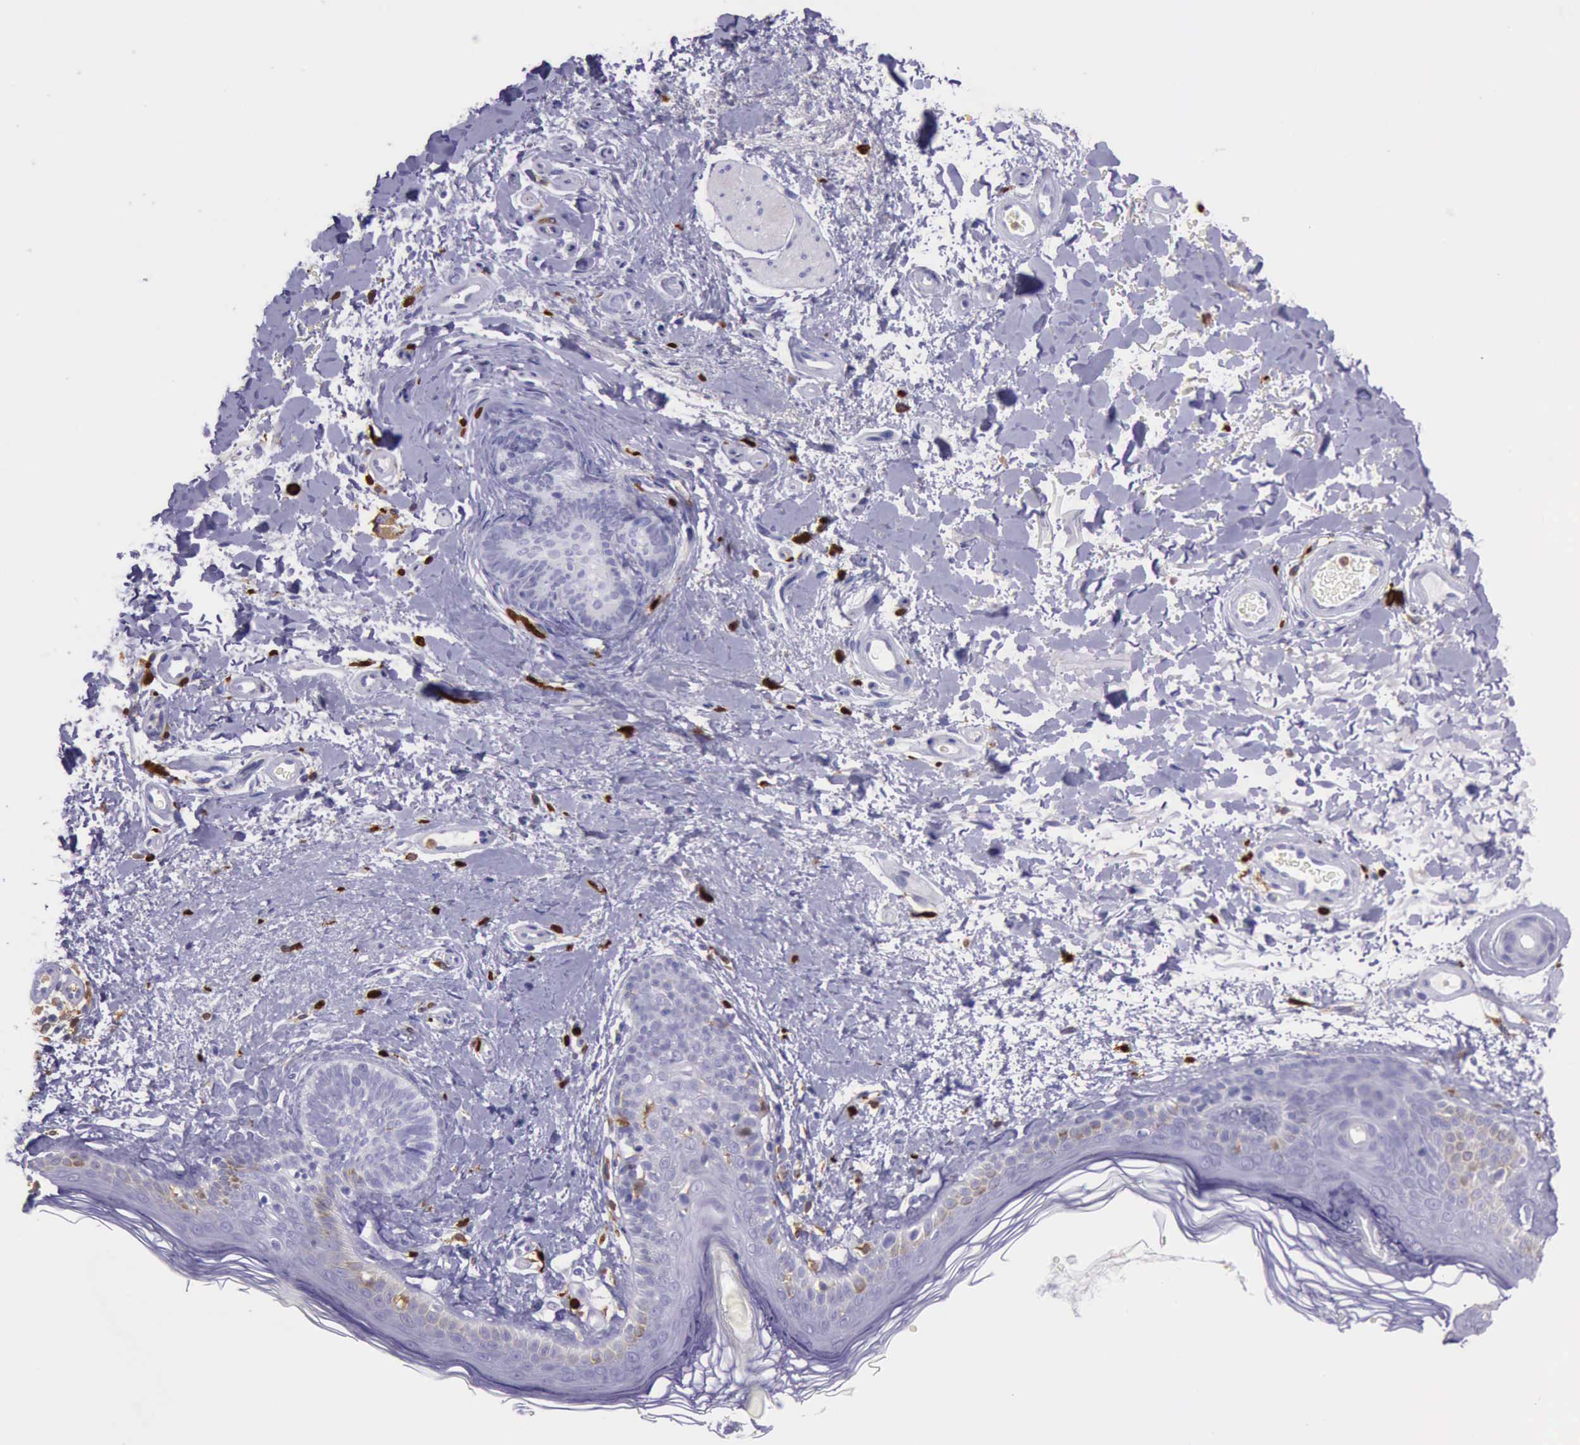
{"staining": {"intensity": "negative", "quantity": "none", "location": "none"}, "tissue": "skin", "cell_type": "Fibroblasts", "image_type": "normal", "snomed": [{"axis": "morphology", "description": "Normal tissue, NOS"}, {"axis": "topography", "description": "Skin"}], "caption": "Immunohistochemical staining of normal skin displays no significant positivity in fibroblasts. The staining is performed using DAB (3,3'-diaminobenzidine) brown chromogen with nuclei counter-stained in using hematoxylin.", "gene": "BTK", "patient": {"sex": "male", "age": 63}}